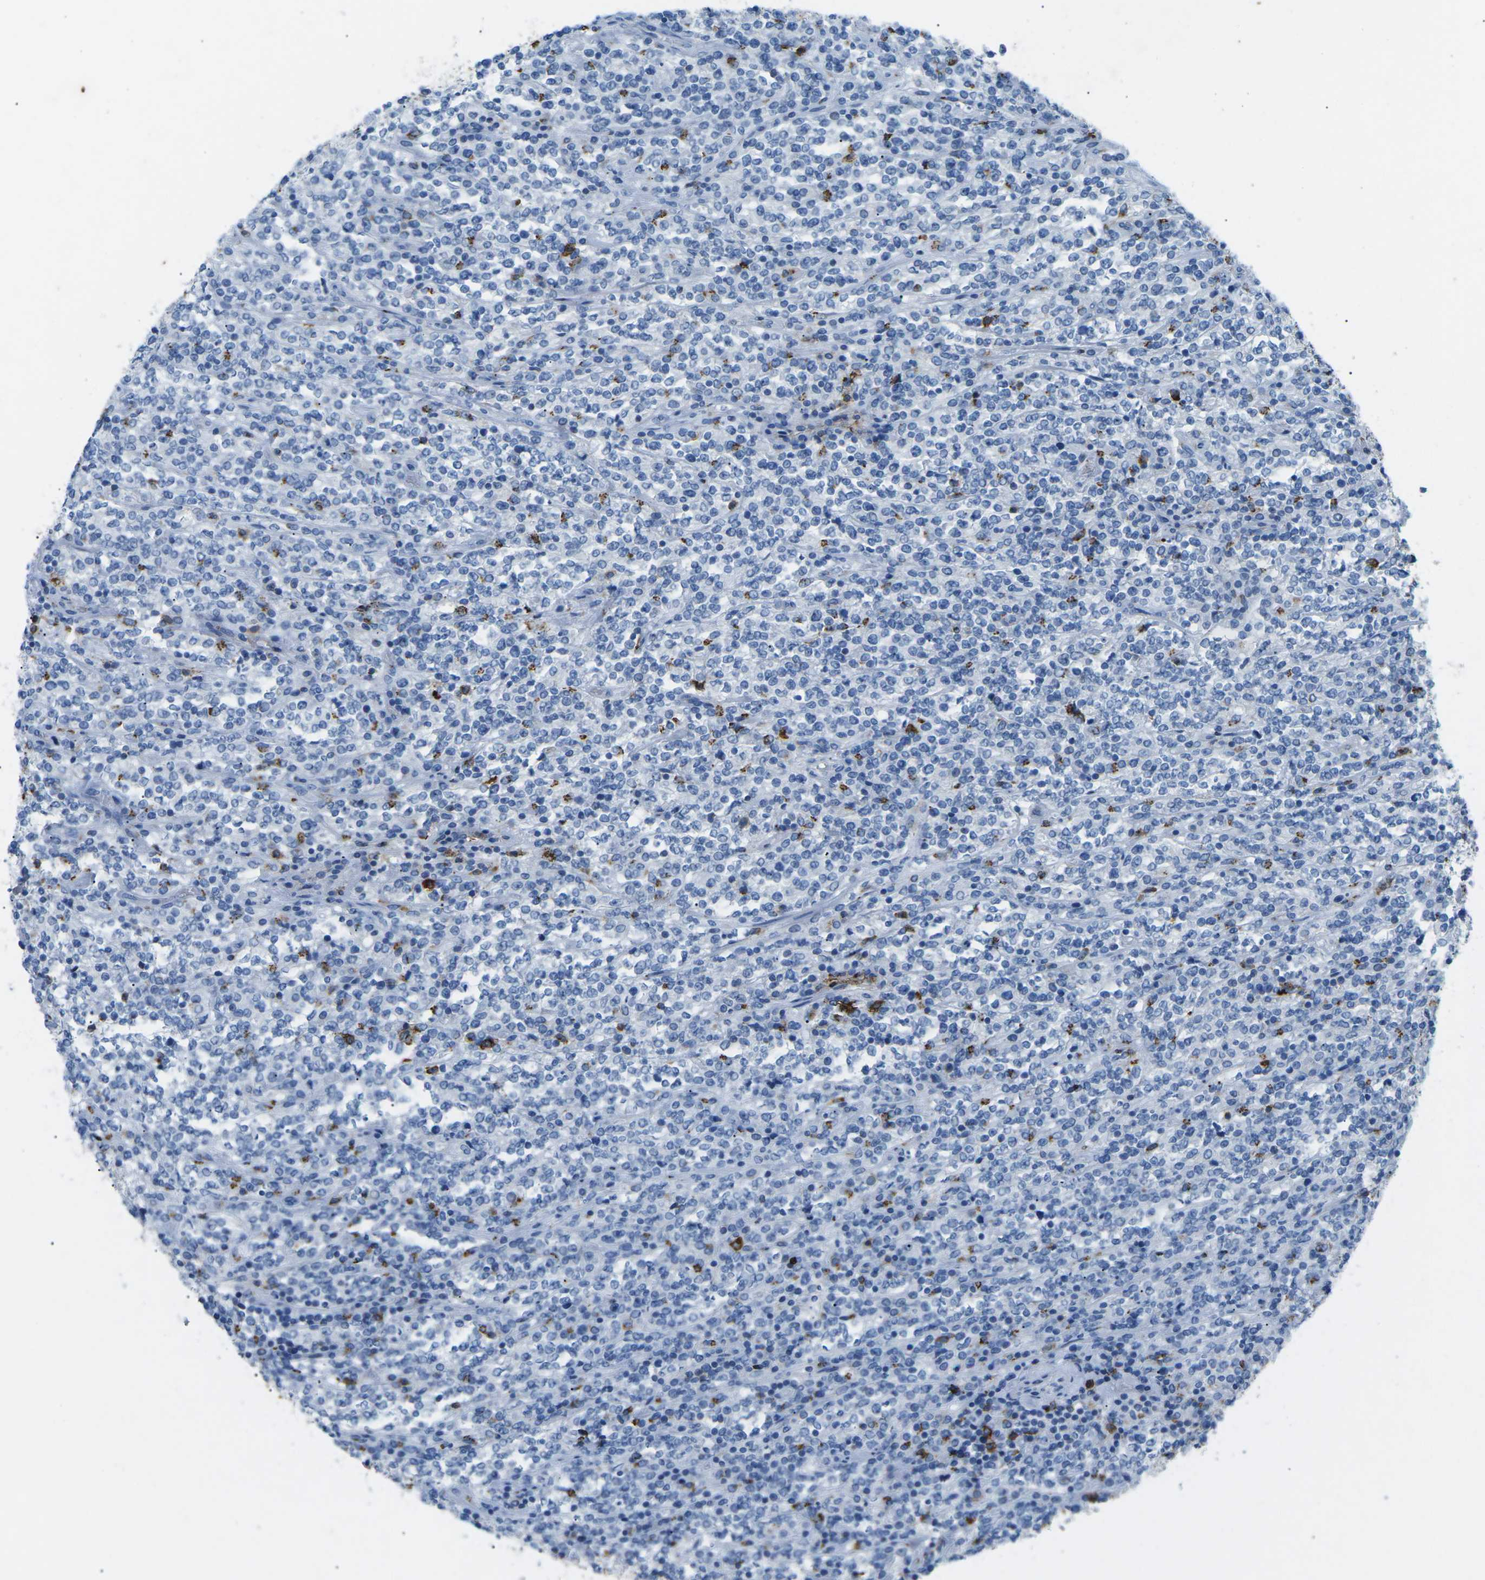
{"staining": {"intensity": "negative", "quantity": "none", "location": "none"}, "tissue": "lymphoma", "cell_type": "Tumor cells", "image_type": "cancer", "snomed": [{"axis": "morphology", "description": "Malignant lymphoma, non-Hodgkin's type, High grade"}, {"axis": "topography", "description": "Soft tissue"}], "caption": "The immunohistochemistry histopathology image has no significant positivity in tumor cells of lymphoma tissue. Nuclei are stained in blue.", "gene": "CTAGE1", "patient": {"sex": "male", "age": 18}}